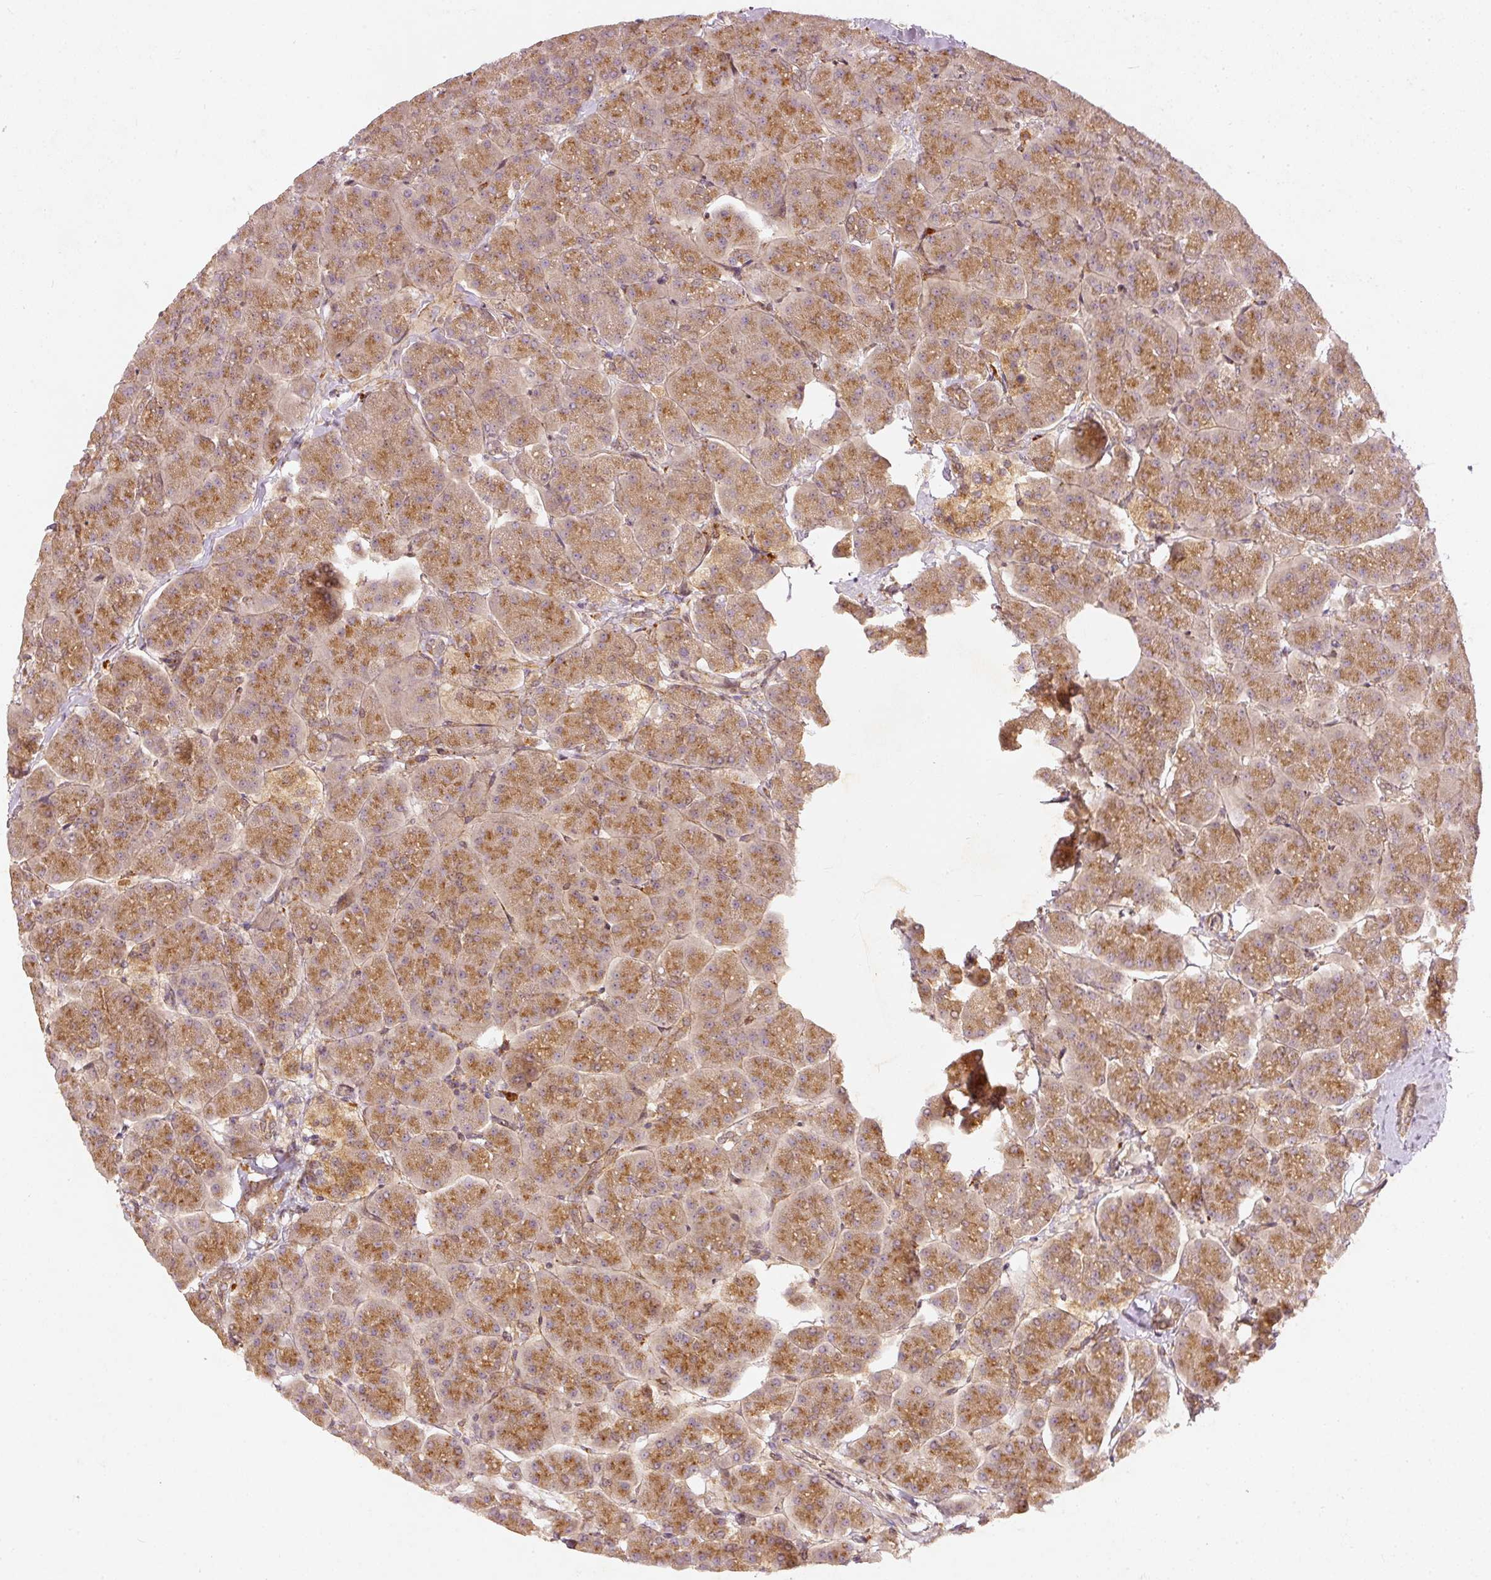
{"staining": {"intensity": "moderate", "quantity": ">75%", "location": "cytoplasmic/membranous"}, "tissue": "pancreas", "cell_type": "Exocrine glandular cells", "image_type": "normal", "snomed": [{"axis": "morphology", "description": "Normal tissue, NOS"}, {"axis": "topography", "description": "Pancreas"}, {"axis": "topography", "description": "Peripheral nerve tissue"}], "caption": "A high-resolution photomicrograph shows immunohistochemistry staining of unremarkable pancreas, which displays moderate cytoplasmic/membranous positivity in approximately >75% of exocrine glandular cells.", "gene": "ZNF580", "patient": {"sex": "male", "age": 54}}